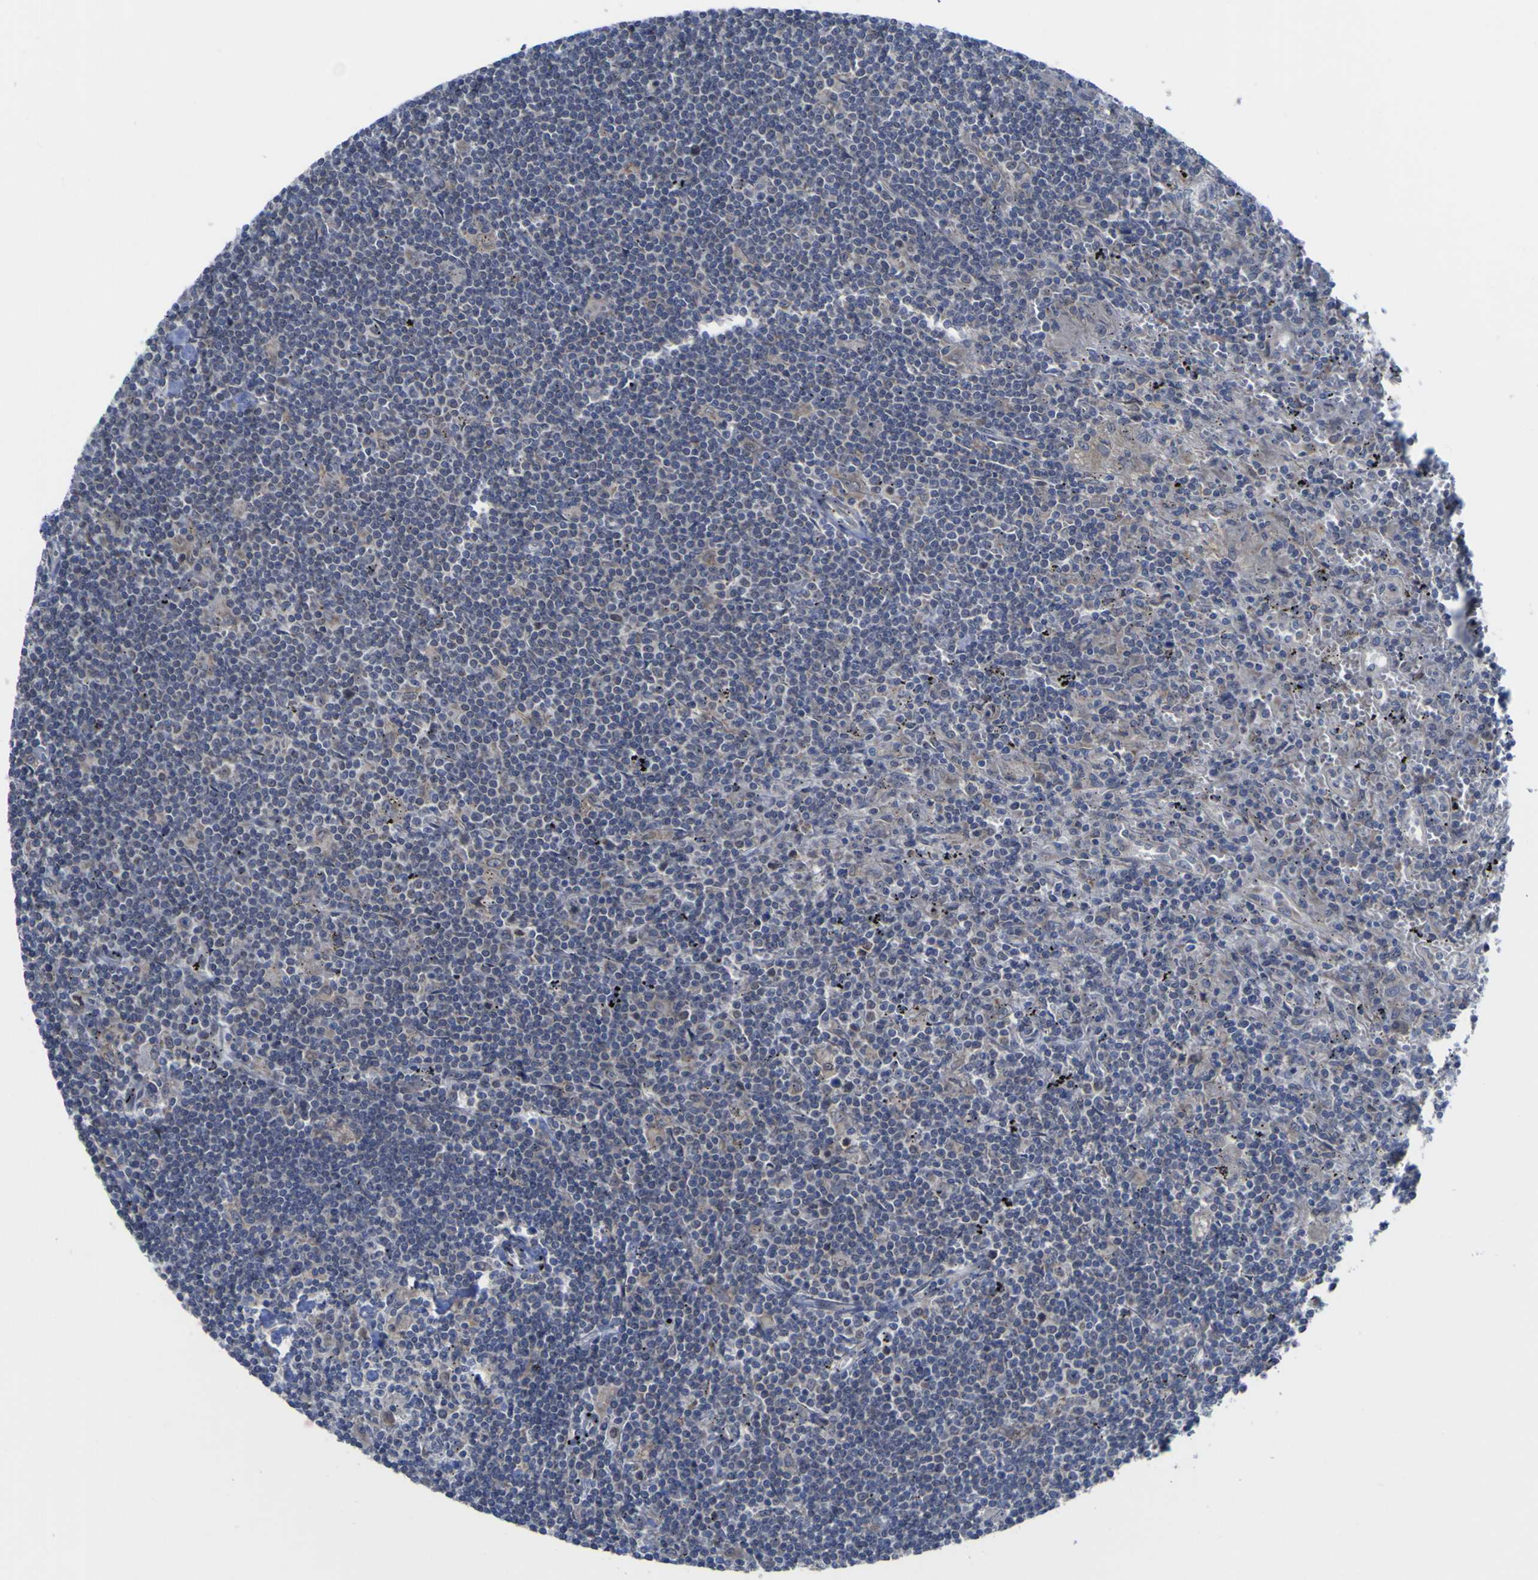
{"staining": {"intensity": "negative", "quantity": "none", "location": "none"}, "tissue": "lymphoma", "cell_type": "Tumor cells", "image_type": "cancer", "snomed": [{"axis": "morphology", "description": "Malignant lymphoma, non-Hodgkin's type, Low grade"}, {"axis": "topography", "description": "Spleen"}], "caption": "Image shows no significant protein staining in tumor cells of malignant lymphoma, non-Hodgkin's type (low-grade).", "gene": "TNFRSF11A", "patient": {"sex": "male", "age": 76}}